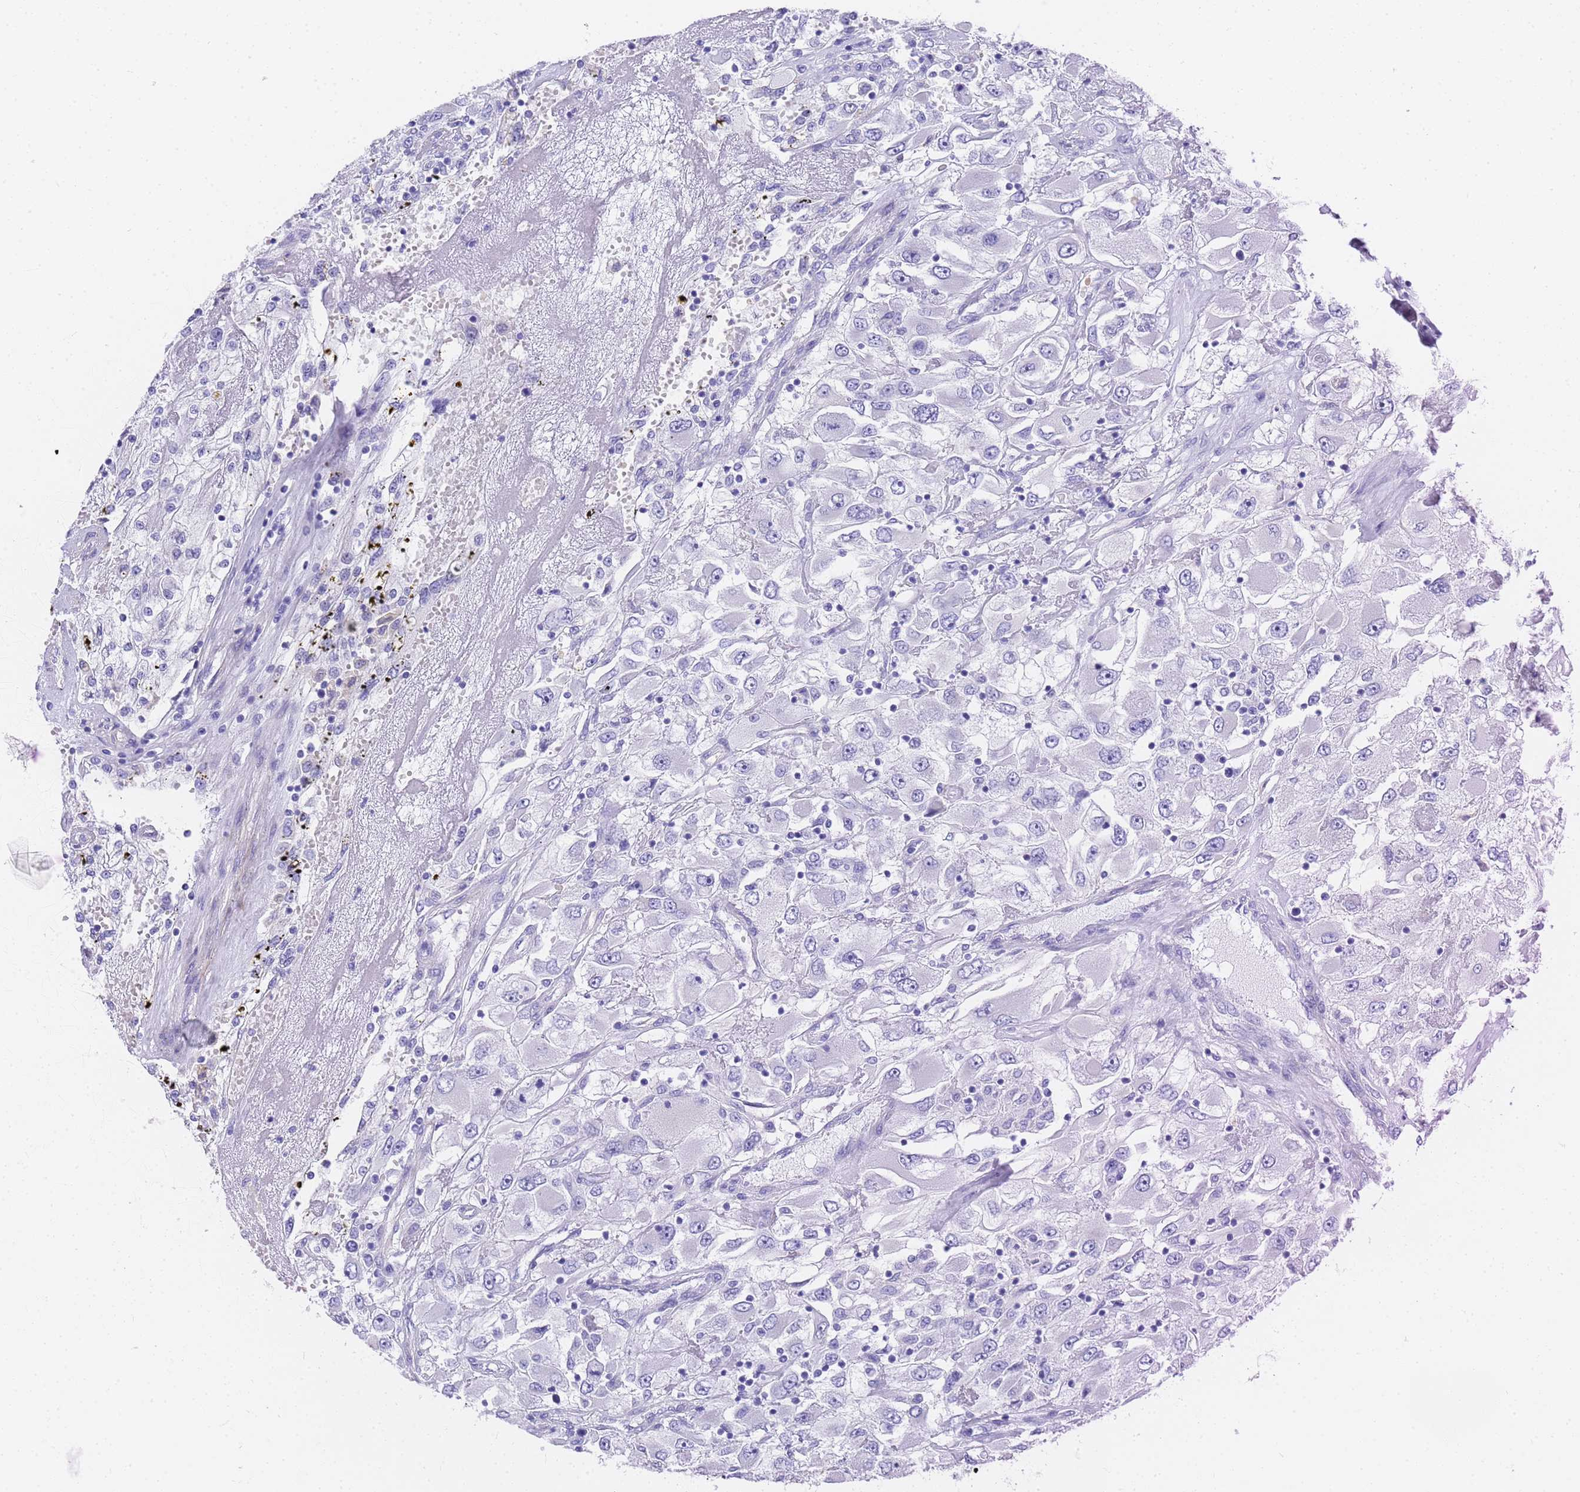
{"staining": {"intensity": "negative", "quantity": "none", "location": "none"}, "tissue": "renal cancer", "cell_type": "Tumor cells", "image_type": "cancer", "snomed": [{"axis": "morphology", "description": "Adenocarcinoma, NOS"}, {"axis": "topography", "description": "Kidney"}], "caption": "This is an IHC image of human renal cancer (adenocarcinoma). There is no staining in tumor cells.", "gene": "TUBB1", "patient": {"sex": "female", "age": 52}}